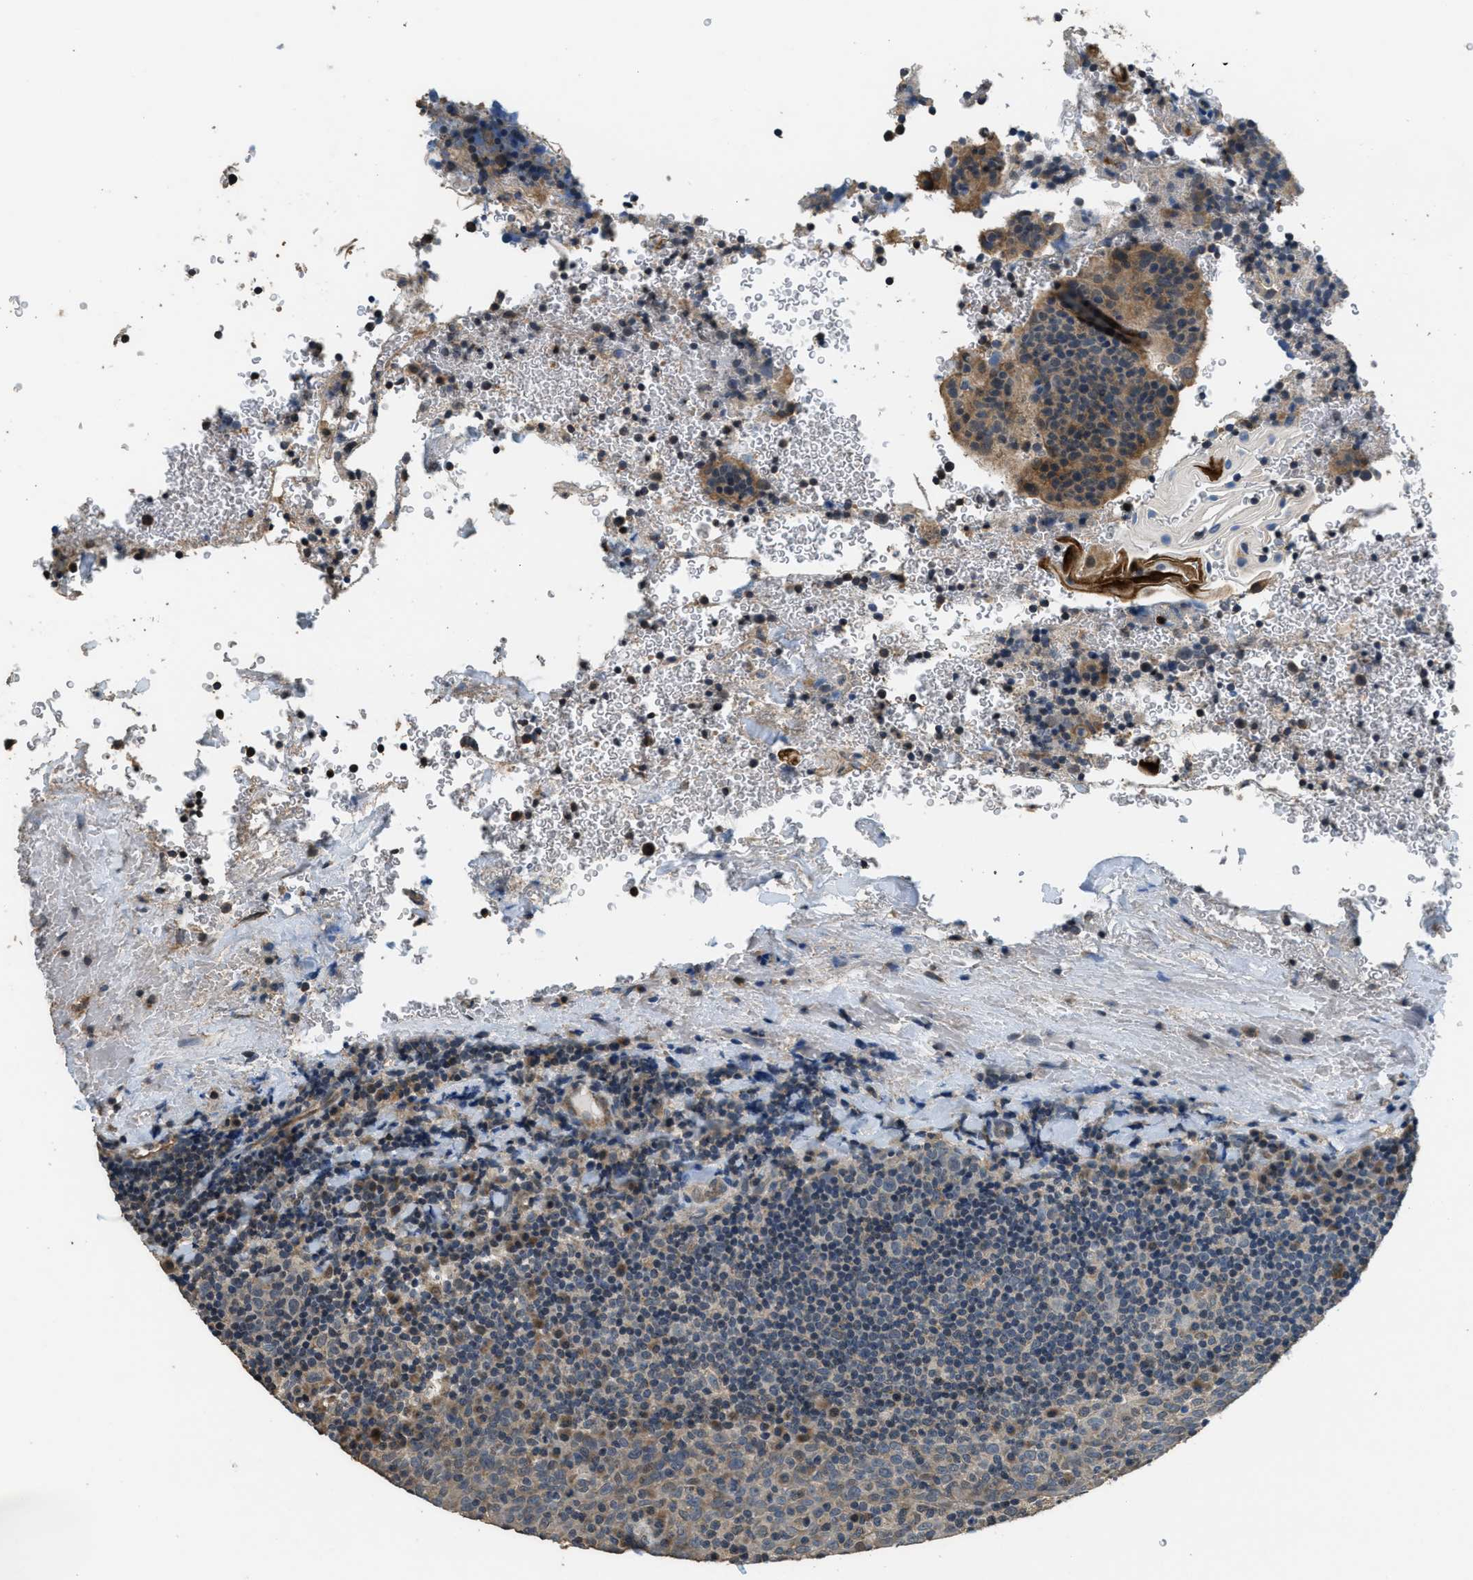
{"staining": {"intensity": "weak", "quantity": "<25%", "location": "cytoplasmic/membranous"}, "tissue": "tonsil", "cell_type": "Non-germinal center cells", "image_type": "normal", "snomed": [{"axis": "morphology", "description": "Normal tissue, NOS"}, {"axis": "topography", "description": "Tonsil"}], "caption": "IHC of normal human tonsil exhibits no positivity in non-germinal center cells.", "gene": "NAT1", "patient": {"sex": "male", "age": 17}}